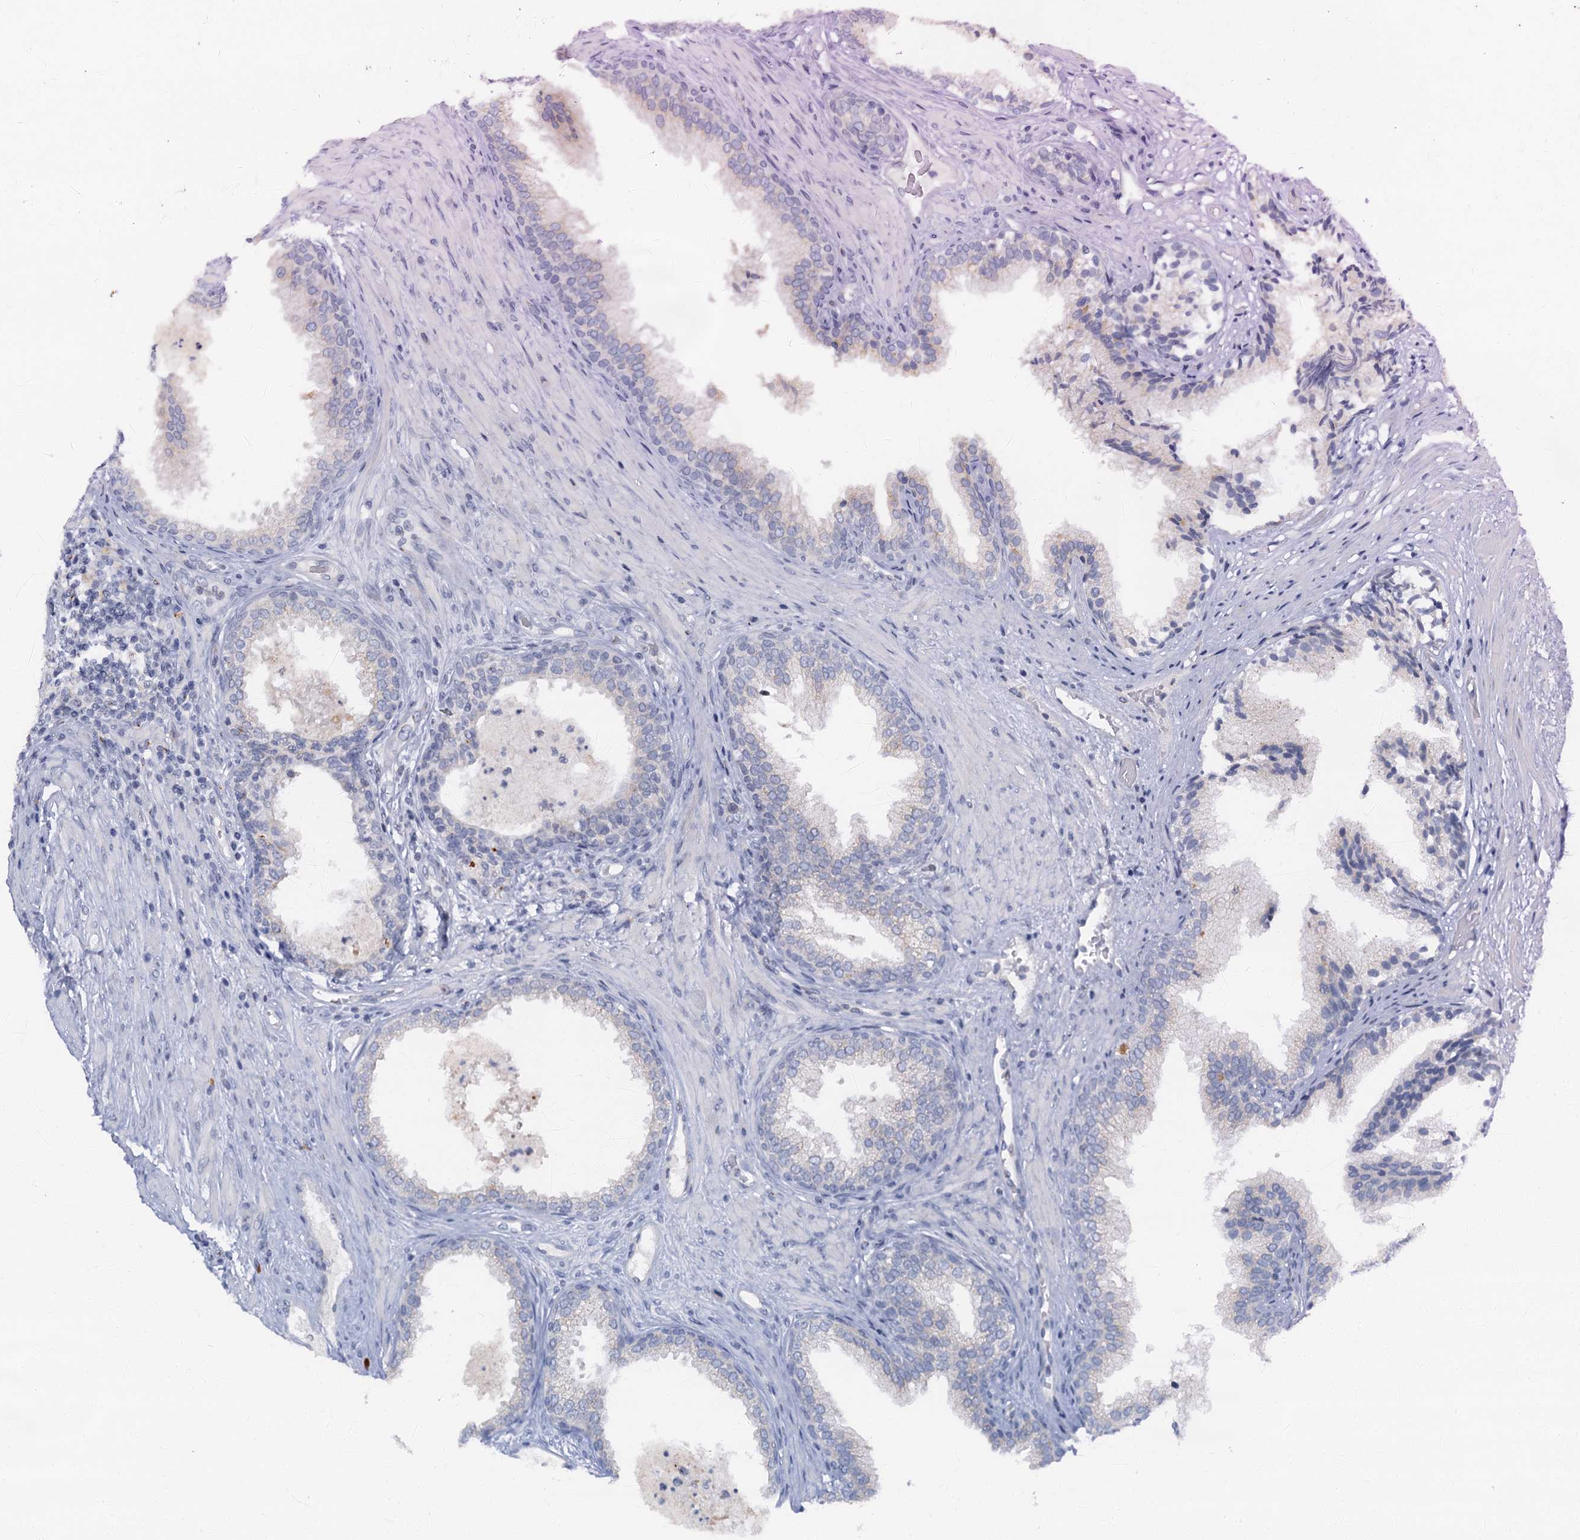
{"staining": {"intensity": "negative", "quantity": "none", "location": "none"}, "tissue": "prostate", "cell_type": "Glandular cells", "image_type": "normal", "snomed": [{"axis": "morphology", "description": "Normal tissue, NOS"}, {"axis": "topography", "description": "Prostate"}], "caption": "An IHC micrograph of benign prostate is shown. There is no staining in glandular cells of prostate. (DAB immunohistochemistry (IHC) with hematoxylin counter stain).", "gene": "LYPD3", "patient": {"sex": "male", "age": 76}}